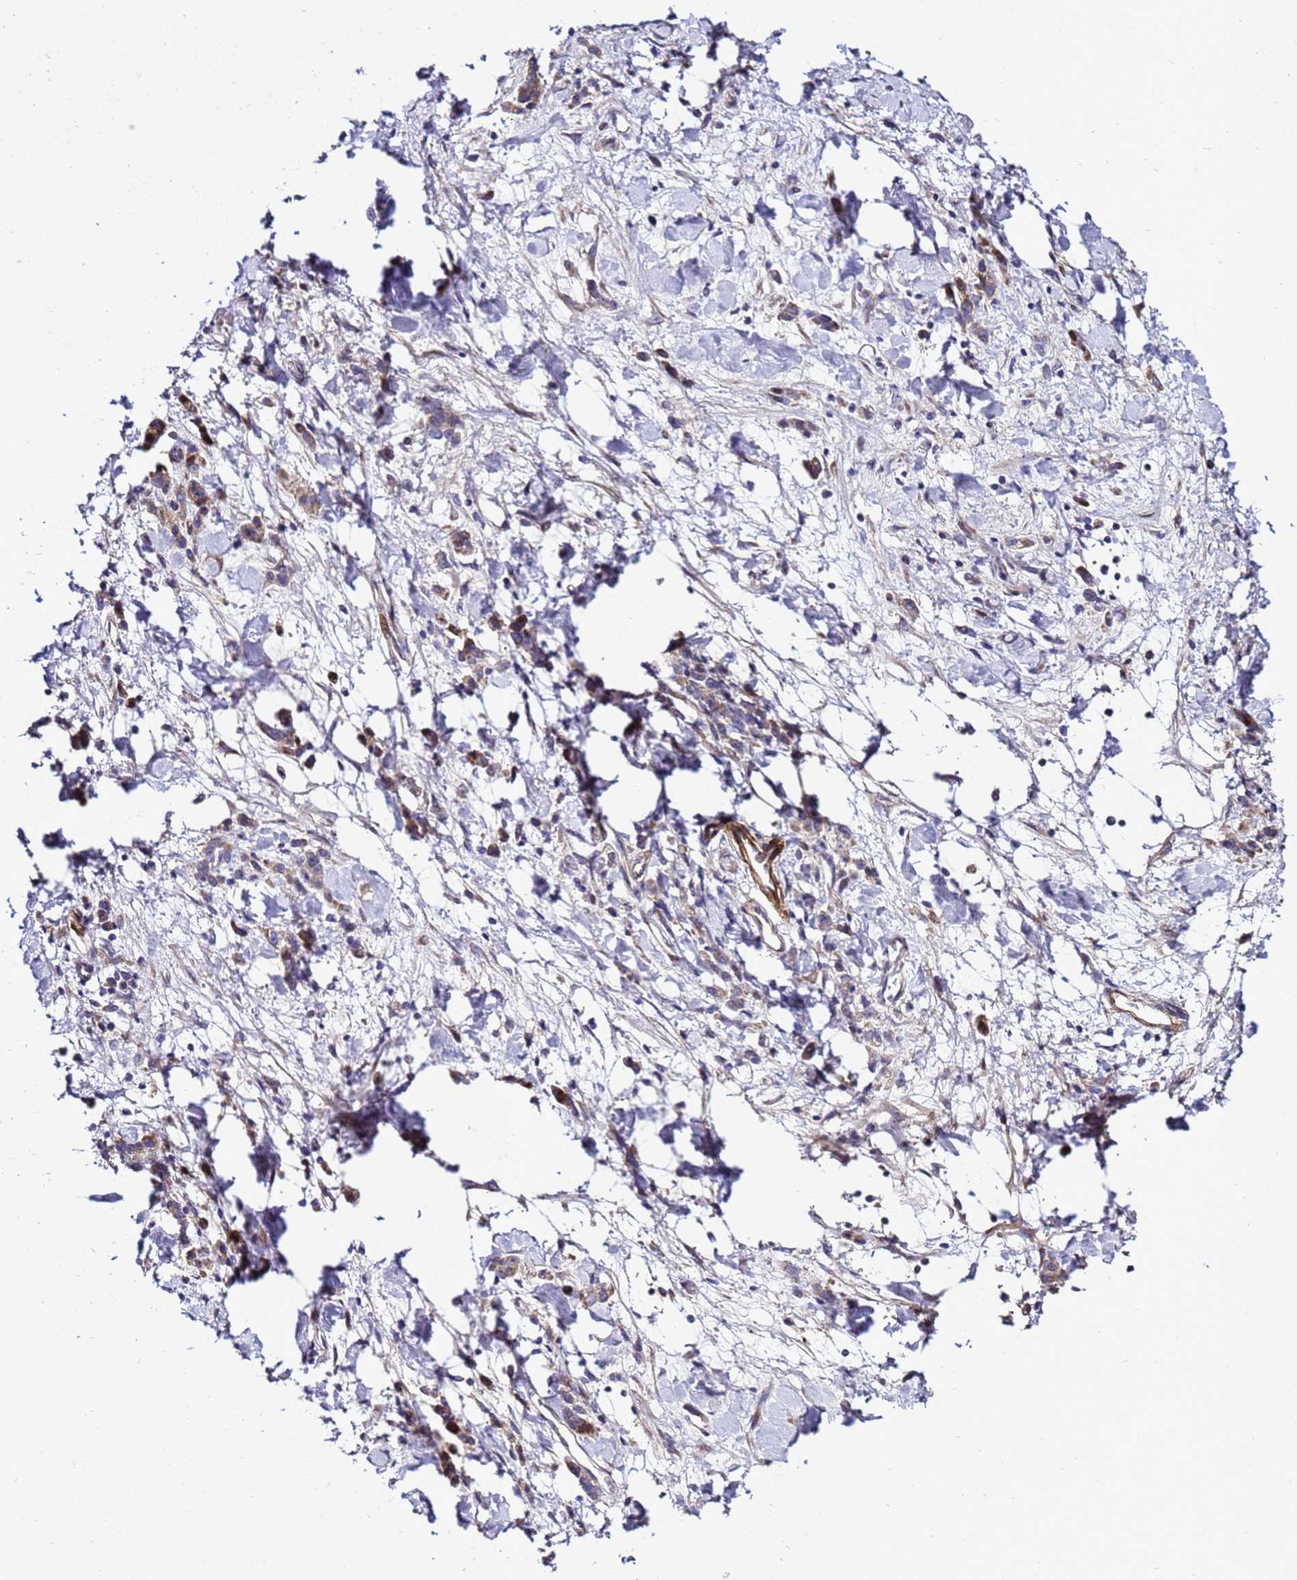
{"staining": {"intensity": "weak", "quantity": "25%-75%", "location": "cytoplasmic/membranous"}, "tissue": "stomach cancer", "cell_type": "Tumor cells", "image_type": "cancer", "snomed": [{"axis": "morphology", "description": "Normal tissue, NOS"}, {"axis": "morphology", "description": "Adenocarcinoma, NOS"}, {"axis": "topography", "description": "Stomach"}], "caption": "Stomach cancer (adenocarcinoma) stained for a protein demonstrates weak cytoplasmic/membranous positivity in tumor cells.", "gene": "ZNF417", "patient": {"sex": "male", "age": 82}}